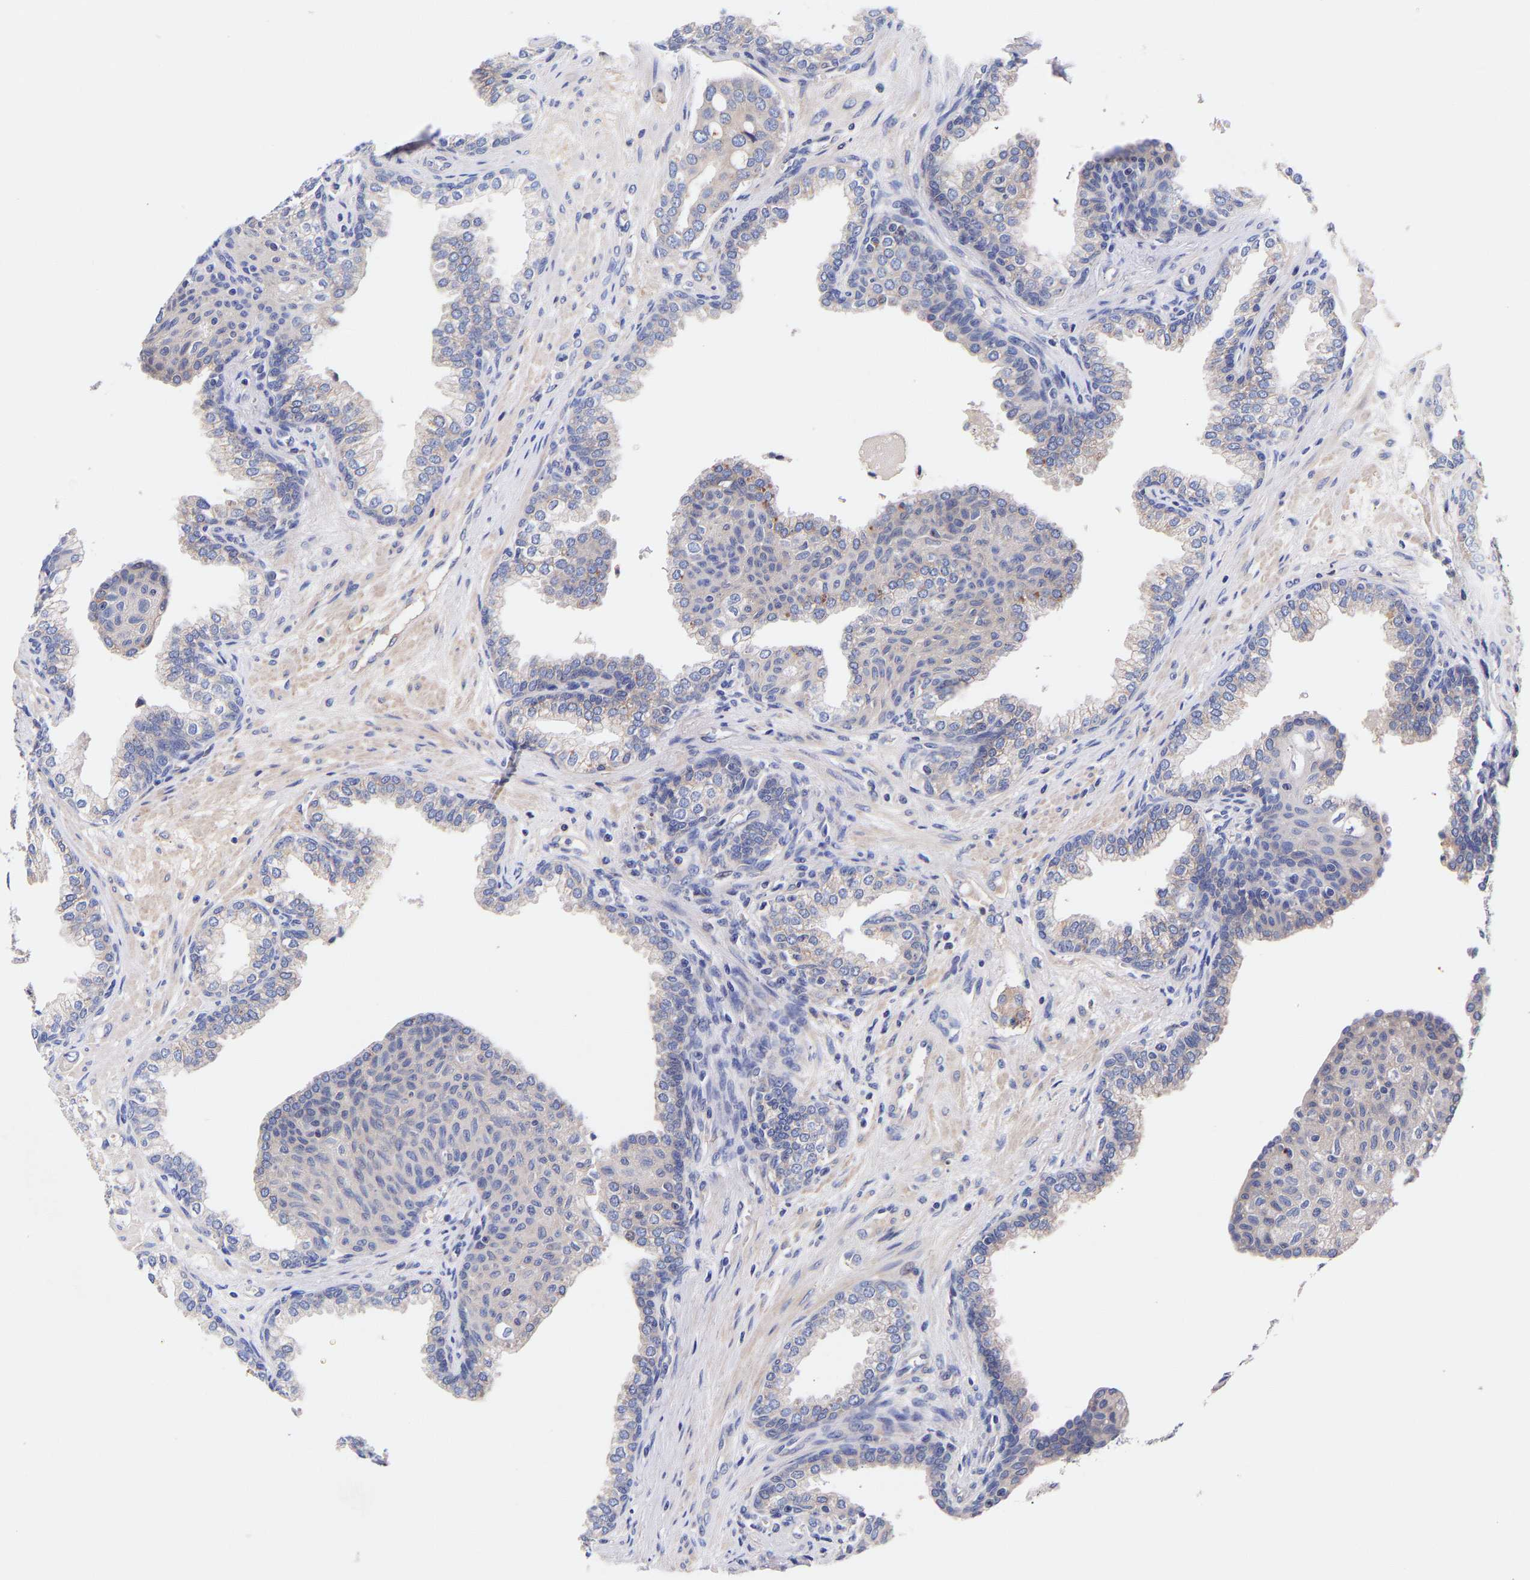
{"staining": {"intensity": "negative", "quantity": "none", "location": "none"}, "tissue": "prostate cancer", "cell_type": "Tumor cells", "image_type": "cancer", "snomed": [{"axis": "morphology", "description": "Adenocarcinoma, High grade"}, {"axis": "topography", "description": "Prostate"}], "caption": "Immunohistochemical staining of prostate cancer displays no significant expression in tumor cells.", "gene": "AIMP2", "patient": {"sex": "male", "age": 52}}